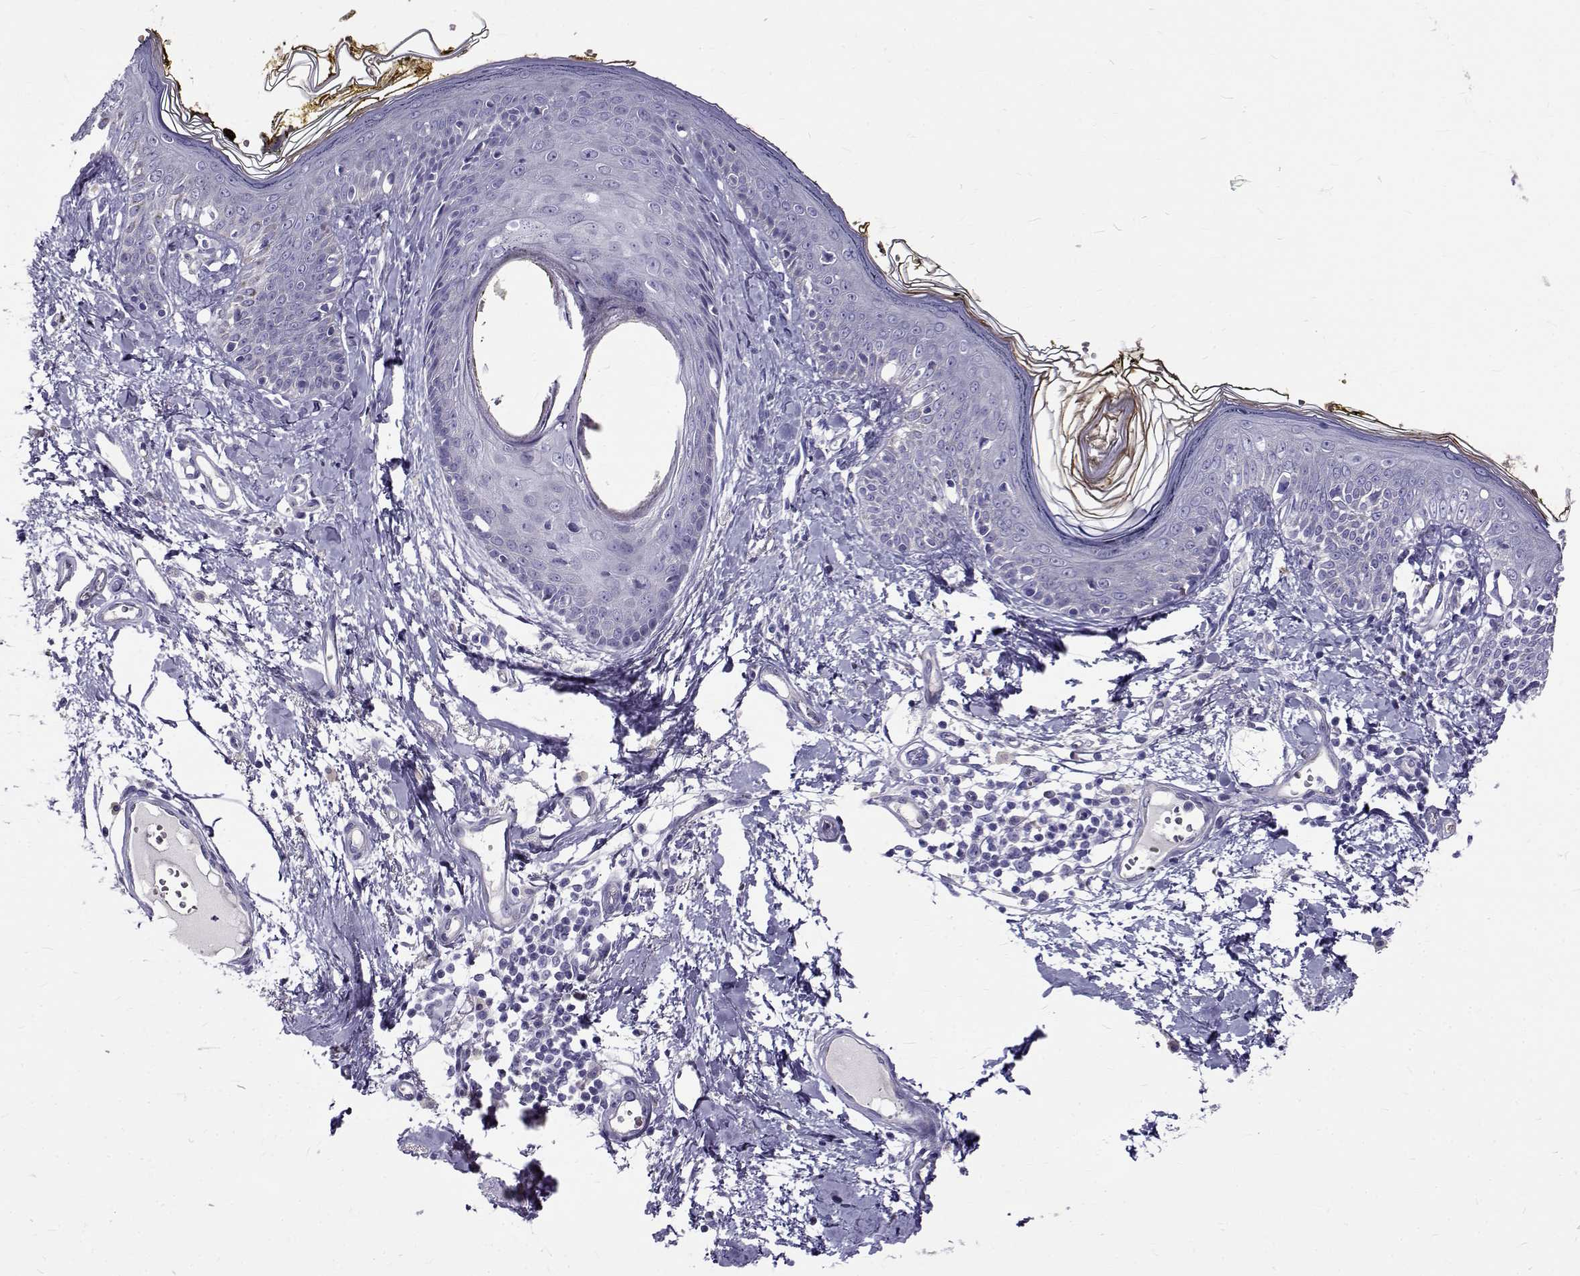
{"staining": {"intensity": "negative", "quantity": "none", "location": "none"}, "tissue": "skin", "cell_type": "Fibroblasts", "image_type": "normal", "snomed": [{"axis": "morphology", "description": "Normal tissue, NOS"}, {"axis": "topography", "description": "Skin"}], "caption": "Immunohistochemistry (IHC) photomicrograph of unremarkable skin: skin stained with DAB (3,3'-diaminobenzidine) shows no significant protein staining in fibroblasts. The staining is performed using DAB (3,3'-diaminobenzidine) brown chromogen with nuclei counter-stained in using hematoxylin.", "gene": "IGSF1", "patient": {"sex": "male", "age": 76}}